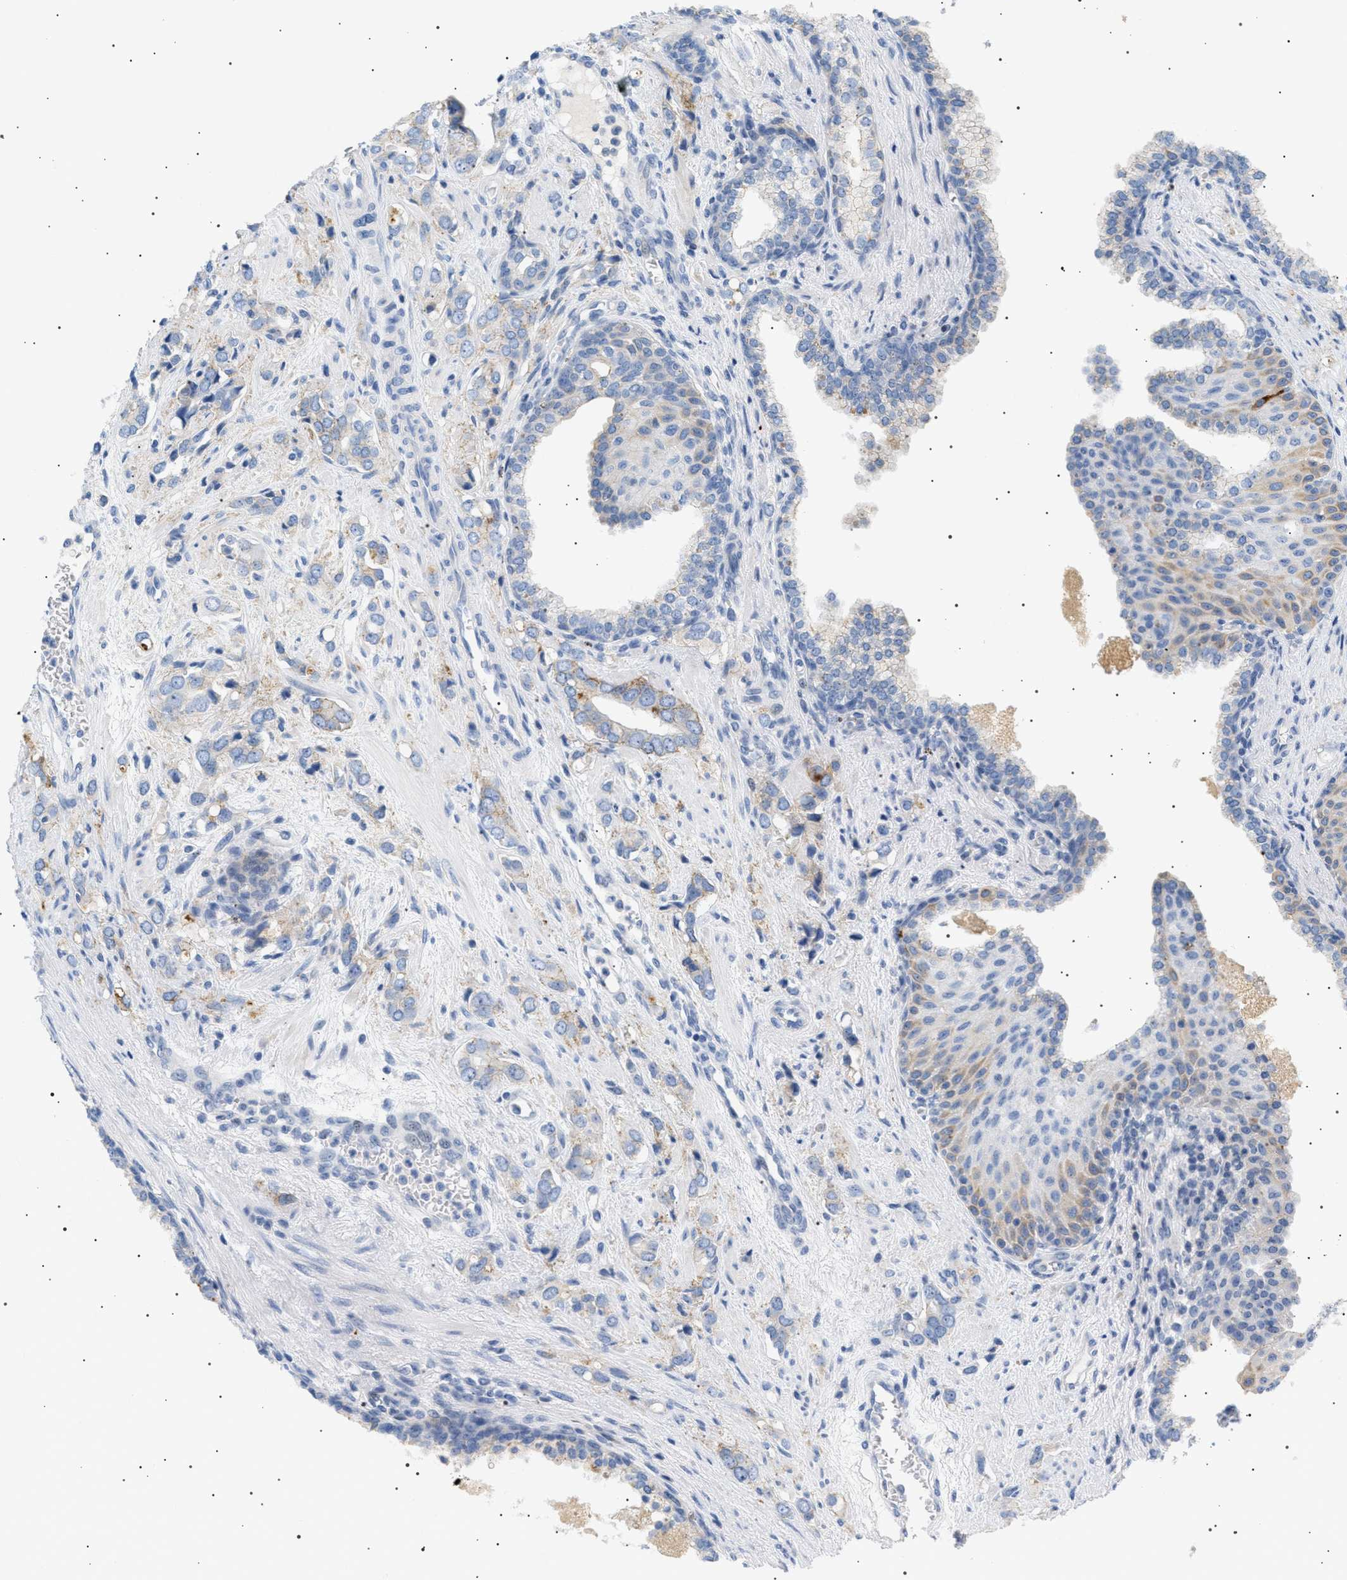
{"staining": {"intensity": "weak", "quantity": "<25%", "location": "cytoplasmic/membranous"}, "tissue": "prostate cancer", "cell_type": "Tumor cells", "image_type": "cancer", "snomed": [{"axis": "morphology", "description": "Adenocarcinoma, High grade"}, {"axis": "topography", "description": "Prostate"}], "caption": "This is an immunohistochemistry (IHC) micrograph of human prostate cancer. There is no positivity in tumor cells.", "gene": "ADCY10", "patient": {"sex": "male", "age": 52}}